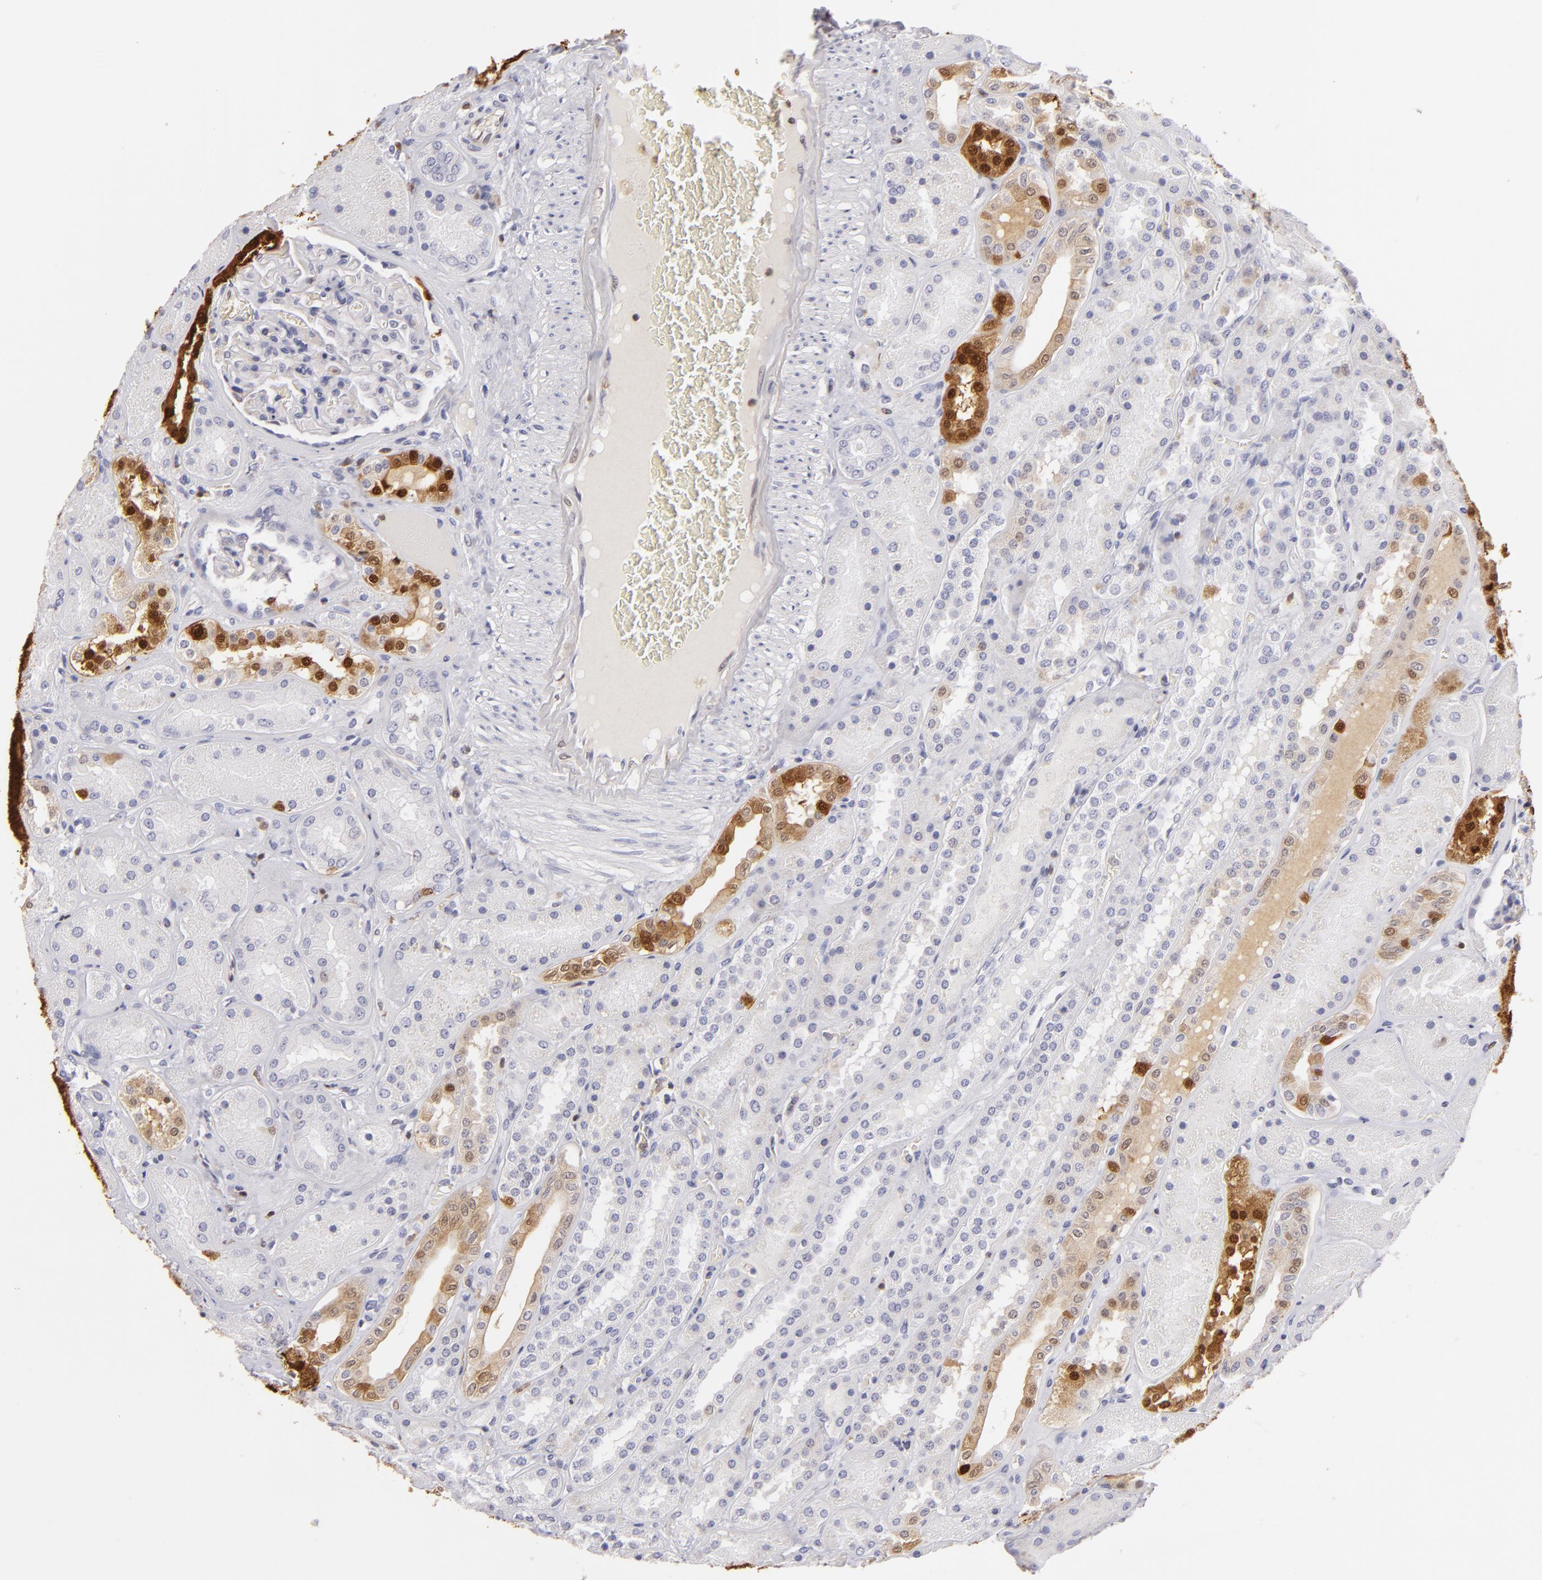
{"staining": {"intensity": "negative", "quantity": "none", "location": "none"}, "tissue": "kidney", "cell_type": "Cells in glomeruli", "image_type": "normal", "snomed": [{"axis": "morphology", "description": "Normal tissue, NOS"}, {"axis": "topography", "description": "Kidney"}], "caption": "This histopathology image is of benign kidney stained with IHC to label a protein in brown with the nuclei are counter-stained blue. There is no expression in cells in glomeruli.", "gene": "S100A2", "patient": {"sex": "male", "age": 28}}